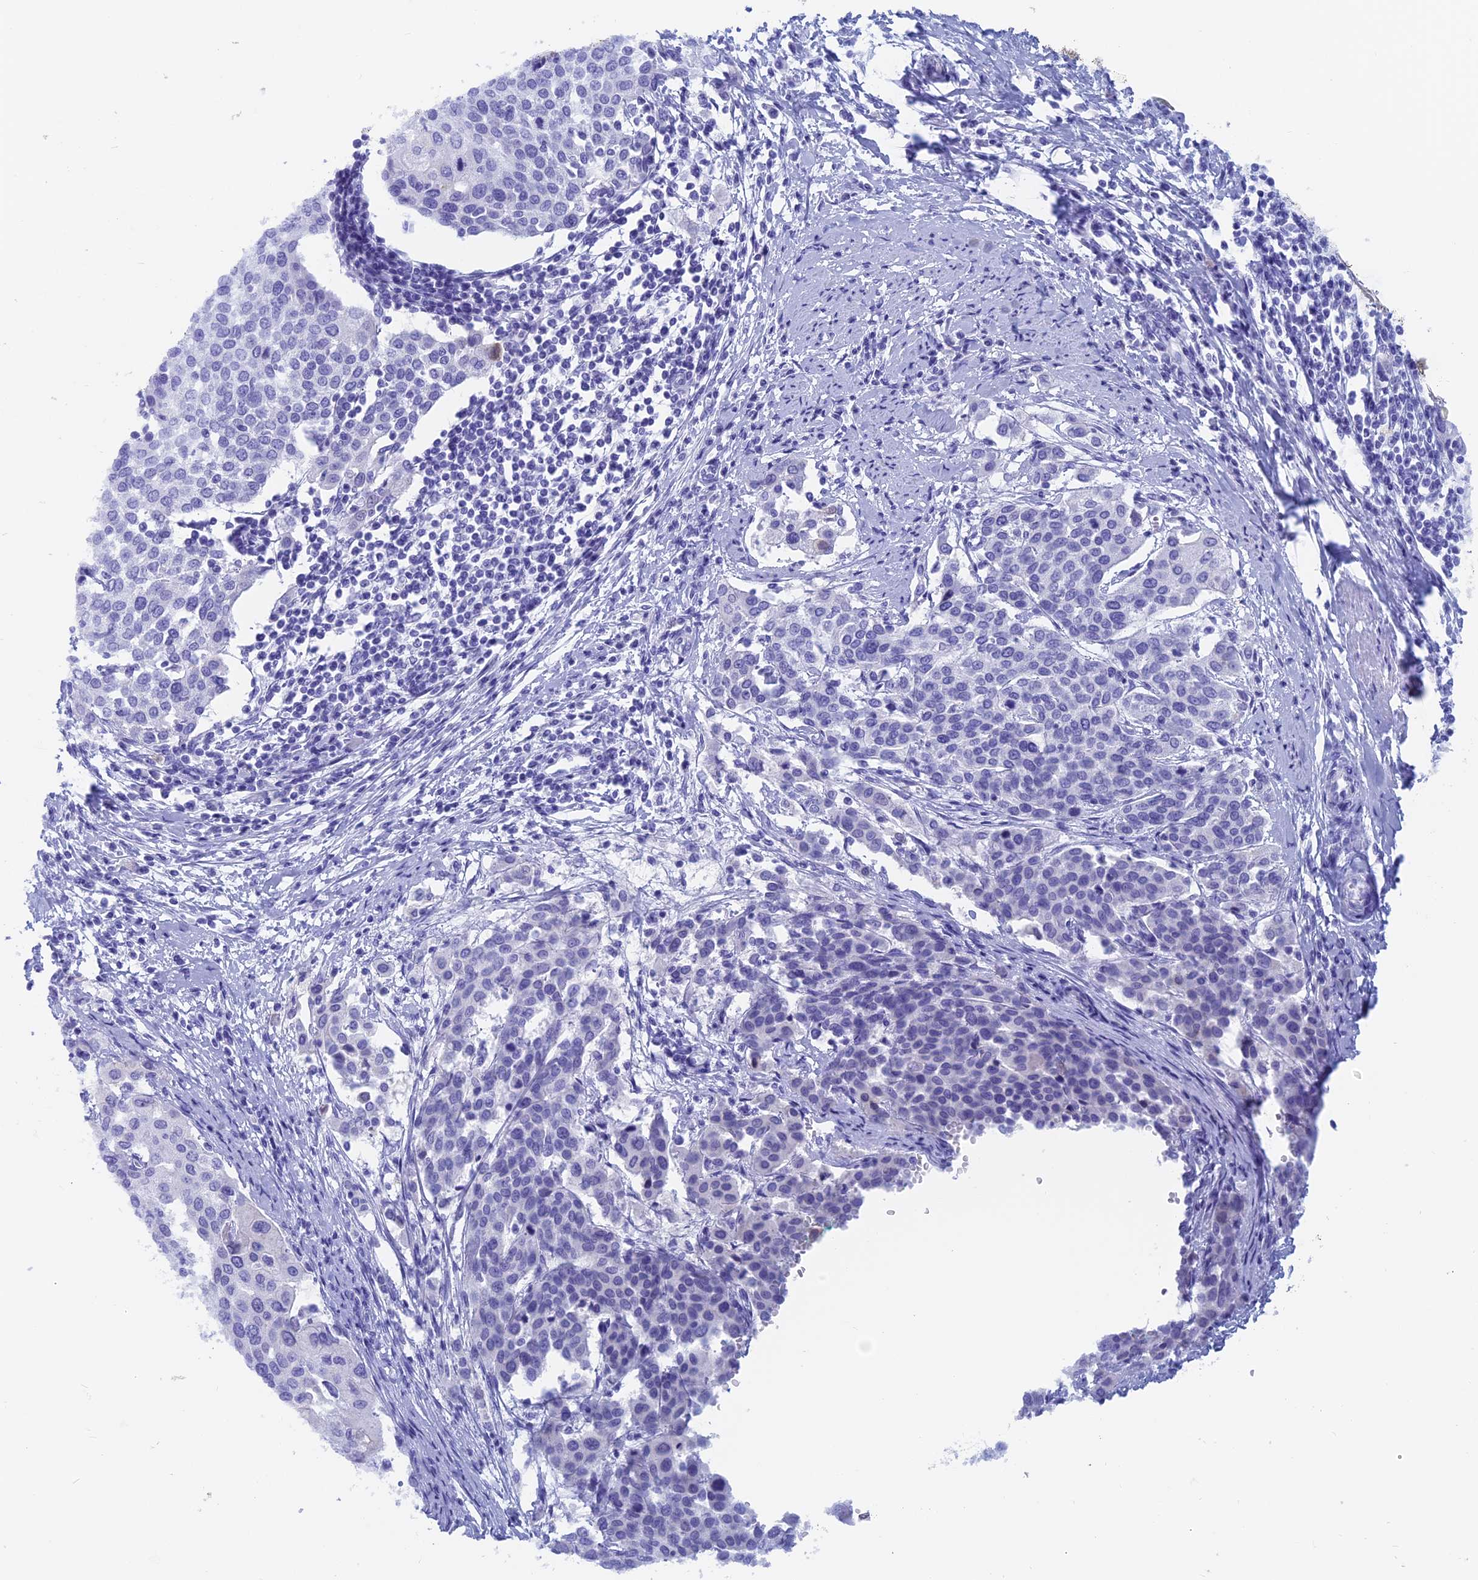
{"staining": {"intensity": "negative", "quantity": "none", "location": "none"}, "tissue": "cervical cancer", "cell_type": "Tumor cells", "image_type": "cancer", "snomed": [{"axis": "morphology", "description": "Squamous cell carcinoma, NOS"}, {"axis": "topography", "description": "Cervix"}], "caption": "An IHC micrograph of squamous cell carcinoma (cervical) is shown. There is no staining in tumor cells of squamous cell carcinoma (cervical). (DAB (3,3'-diaminobenzidine) IHC, high magnification).", "gene": "CAPS", "patient": {"sex": "female", "age": 44}}